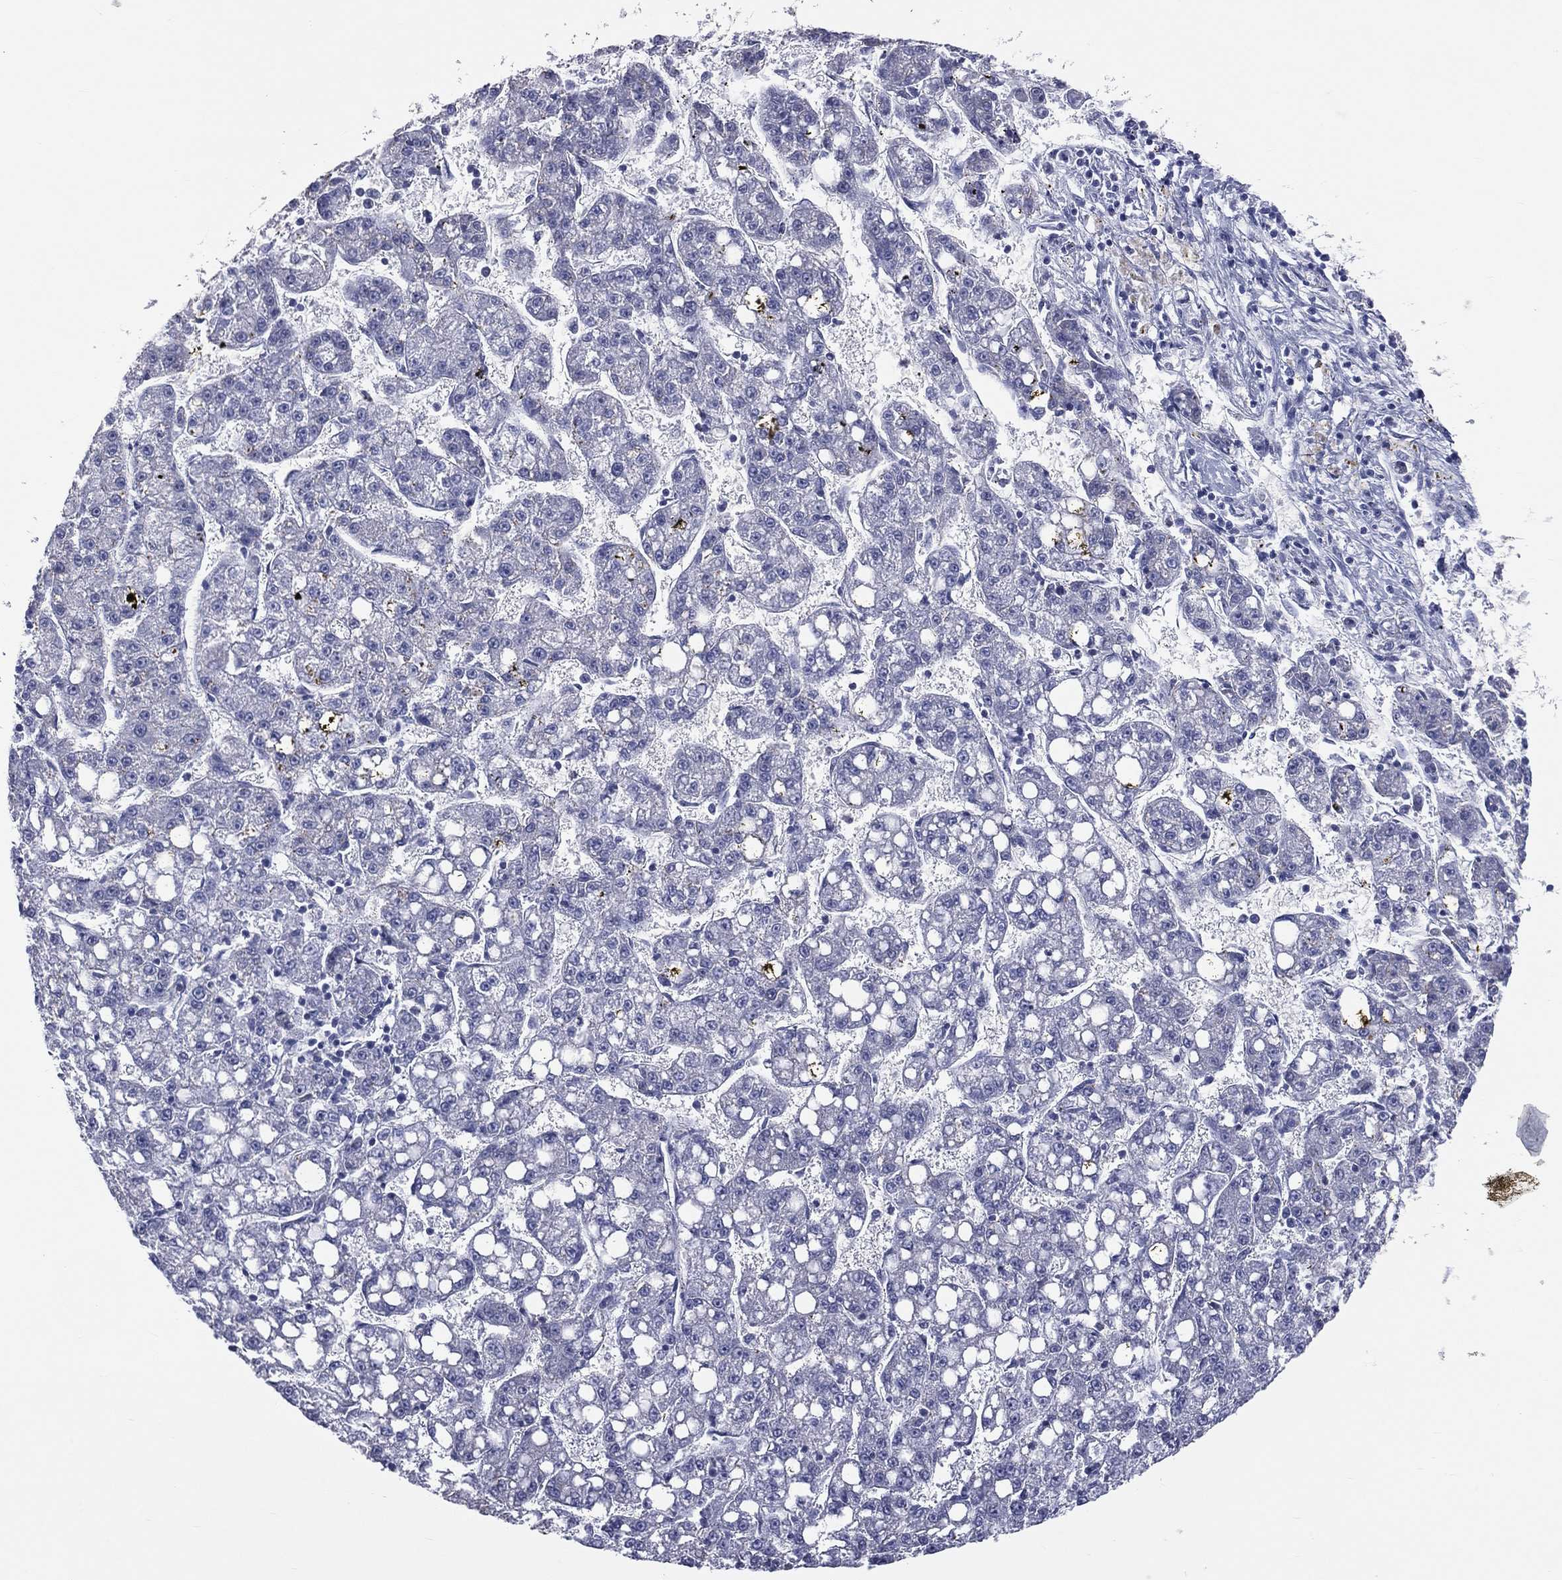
{"staining": {"intensity": "negative", "quantity": "none", "location": "none"}, "tissue": "liver cancer", "cell_type": "Tumor cells", "image_type": "cancer", "snomed": [{"axis": "morphology", "description": "Carcinoma, Hepatocellular, NOS"}, {"axis": "topography", "description": "Liver"}], "caption": "Immunohistochemical staining of hepatocellular carcinoma (liver) displays no significant staining in tumor cells. (DAB immunohistochemistry visualized using brightfield microscopy, high magnification).", "gene": "MLN", "patient": {"sex": "female", "age": 65}}